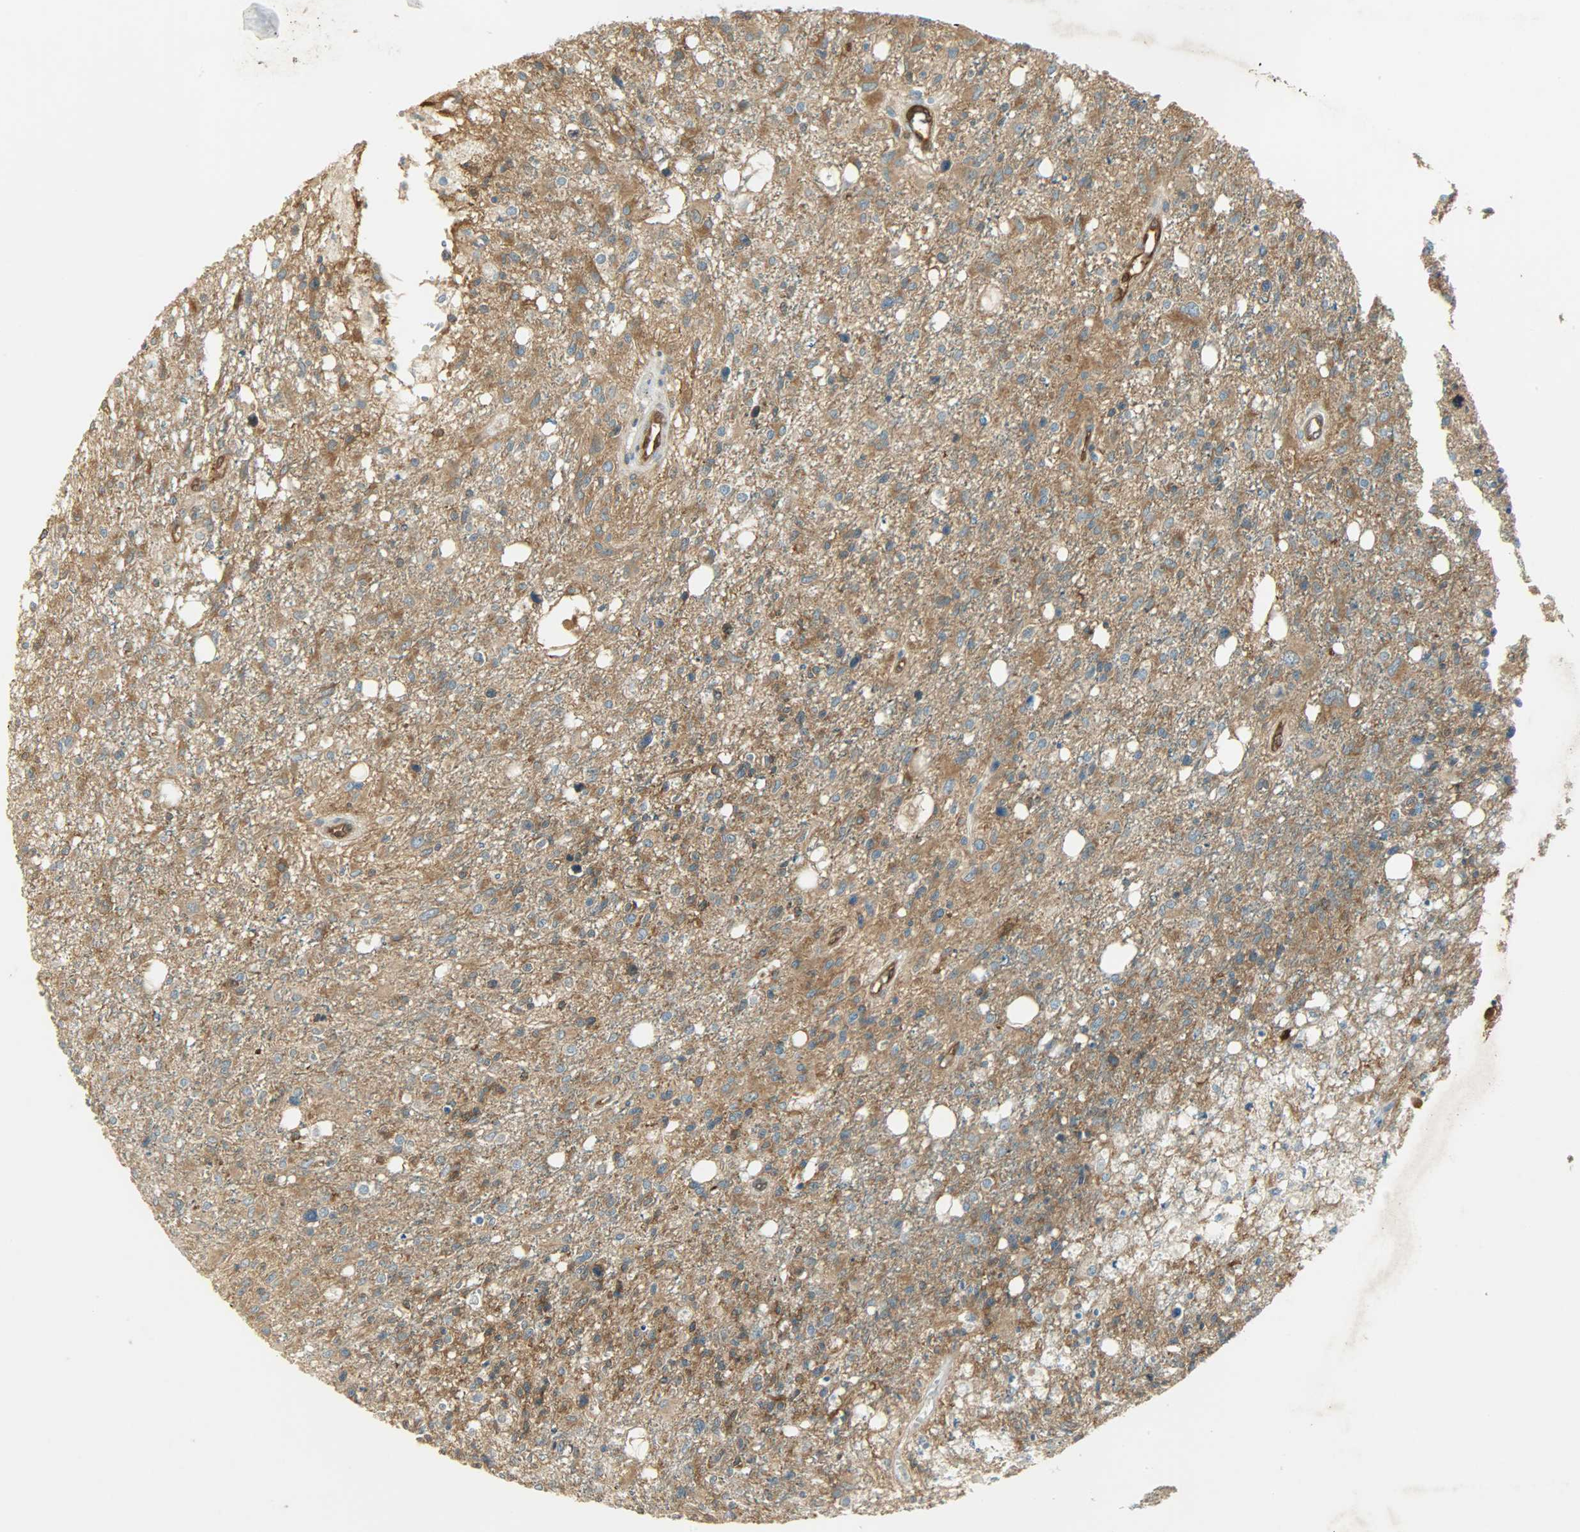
{"staining": {"intensity": "strong", "quantity": ">75%", "location": "cytoplasmic/membranous"}, "tissue": "glioma", "cell_type": "Tumor cells", "image_type": "cancer", "snomed": [{"axis": "morphology", "description": "Glioma, malignant, High grade"}, {"axis": "topography", "description": "Cerebral cortex"}], "caption": "The immunohistochemical stain shows strong cytoplasmic/membranous staining in tumor cells of malignant glioma (high-grade) tissue. The staining is performed using DAB (3,3'-diaminobenzidine) brown chromogen to label protein expression. The nuclei are counter-stained blue using hematoxylin.", "gene": "TSC22D2", "patient": {"sex": "male", "age": 76}}